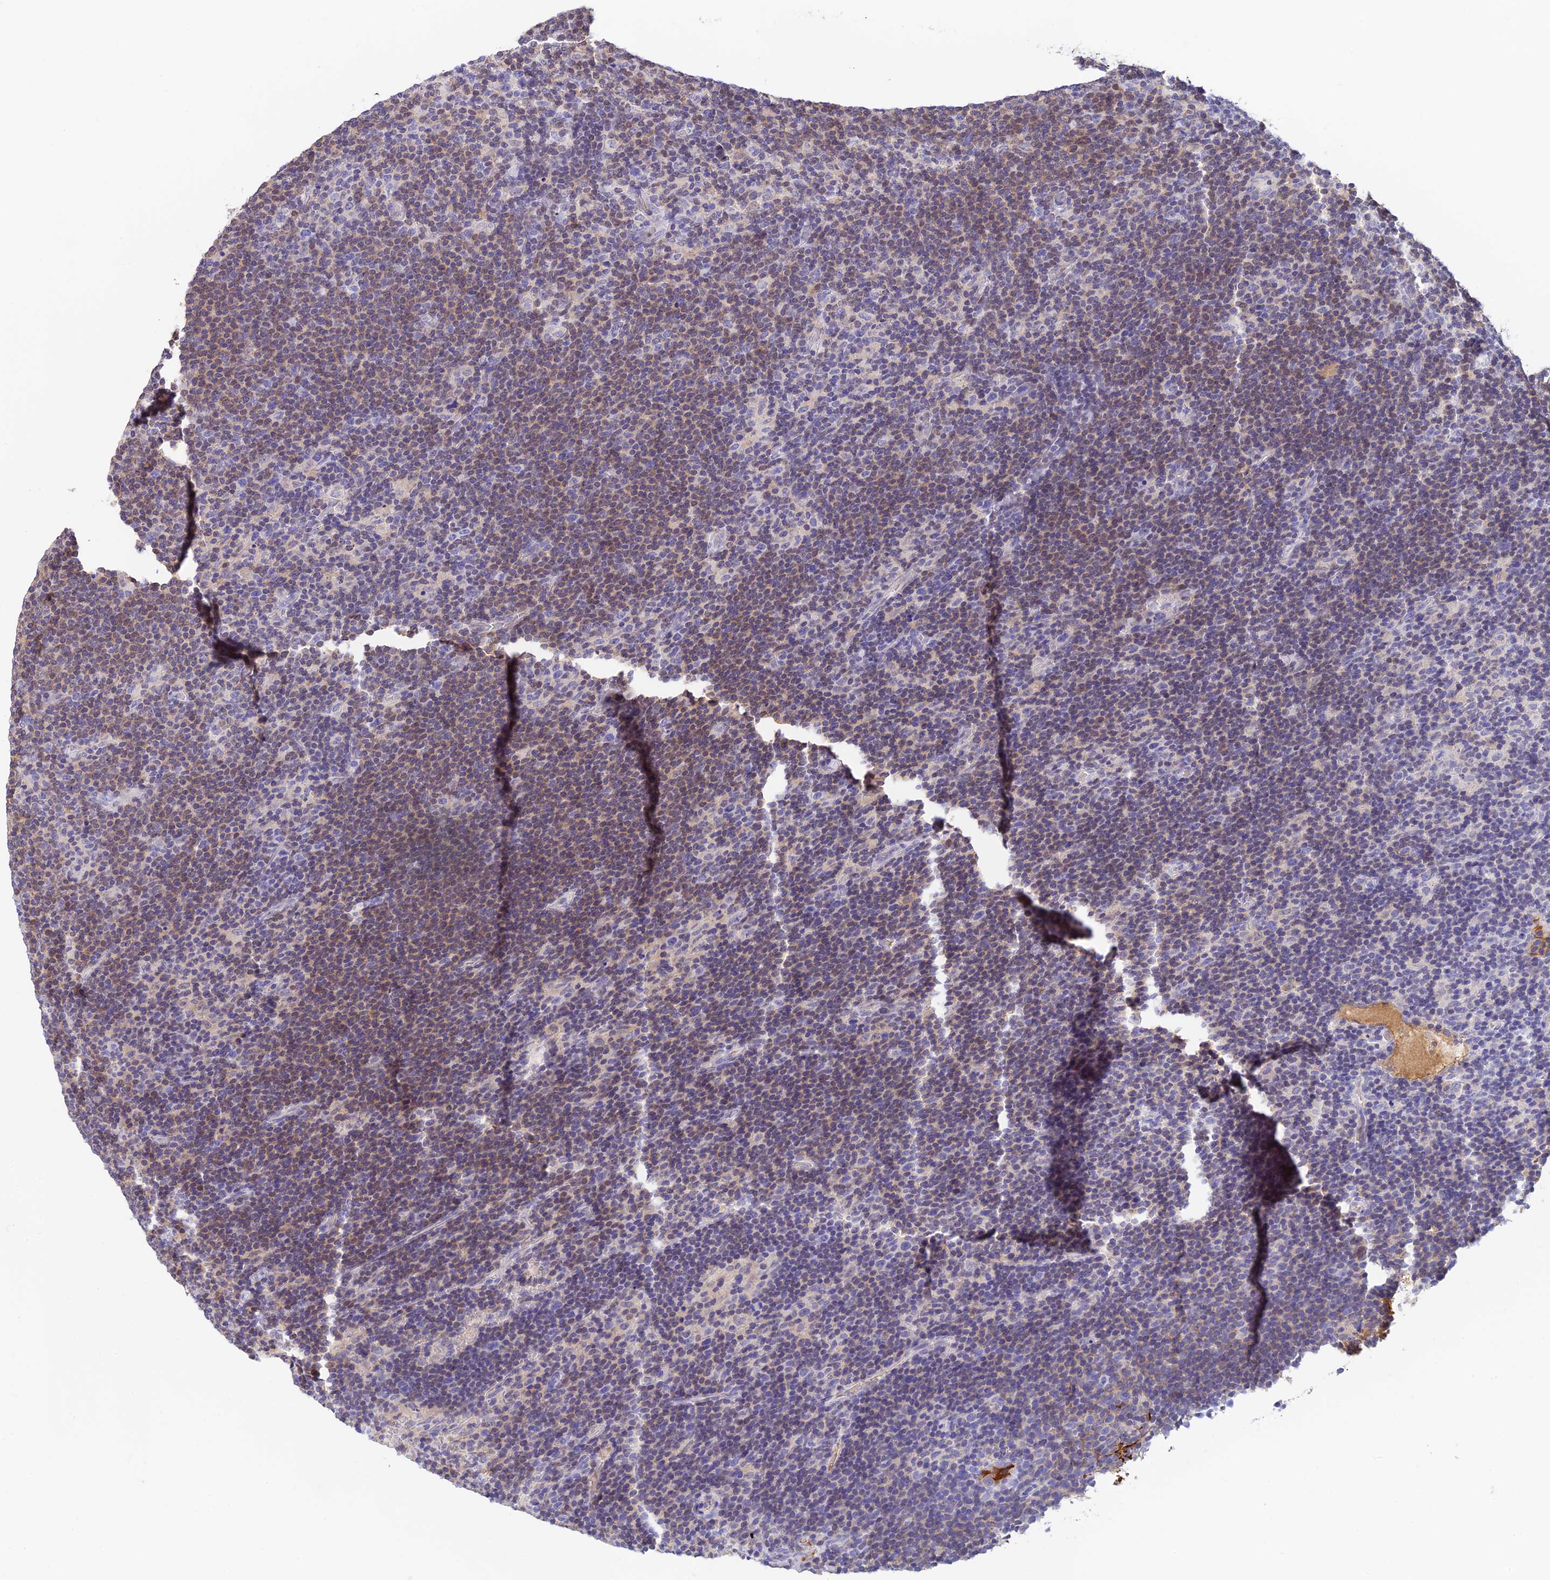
{"staining": {"intensity": "negative", "quantity": "none", "location": "none"}, "tissue": "lymphoma", "cell_type": "Tumor cells", "image_type": "cancer", "snomed": [{"axis": "morphology", "description": "Hodgkin's disease, NOS"}, {"axis": "topography", "description": "Lymph node"}], "caption": "Photomicrograph shows no protein staining in tumor cells of Hodgkin's disease tissue.", "gene": "HDHD2", "patient": {"sex": "female", "age": 57}}